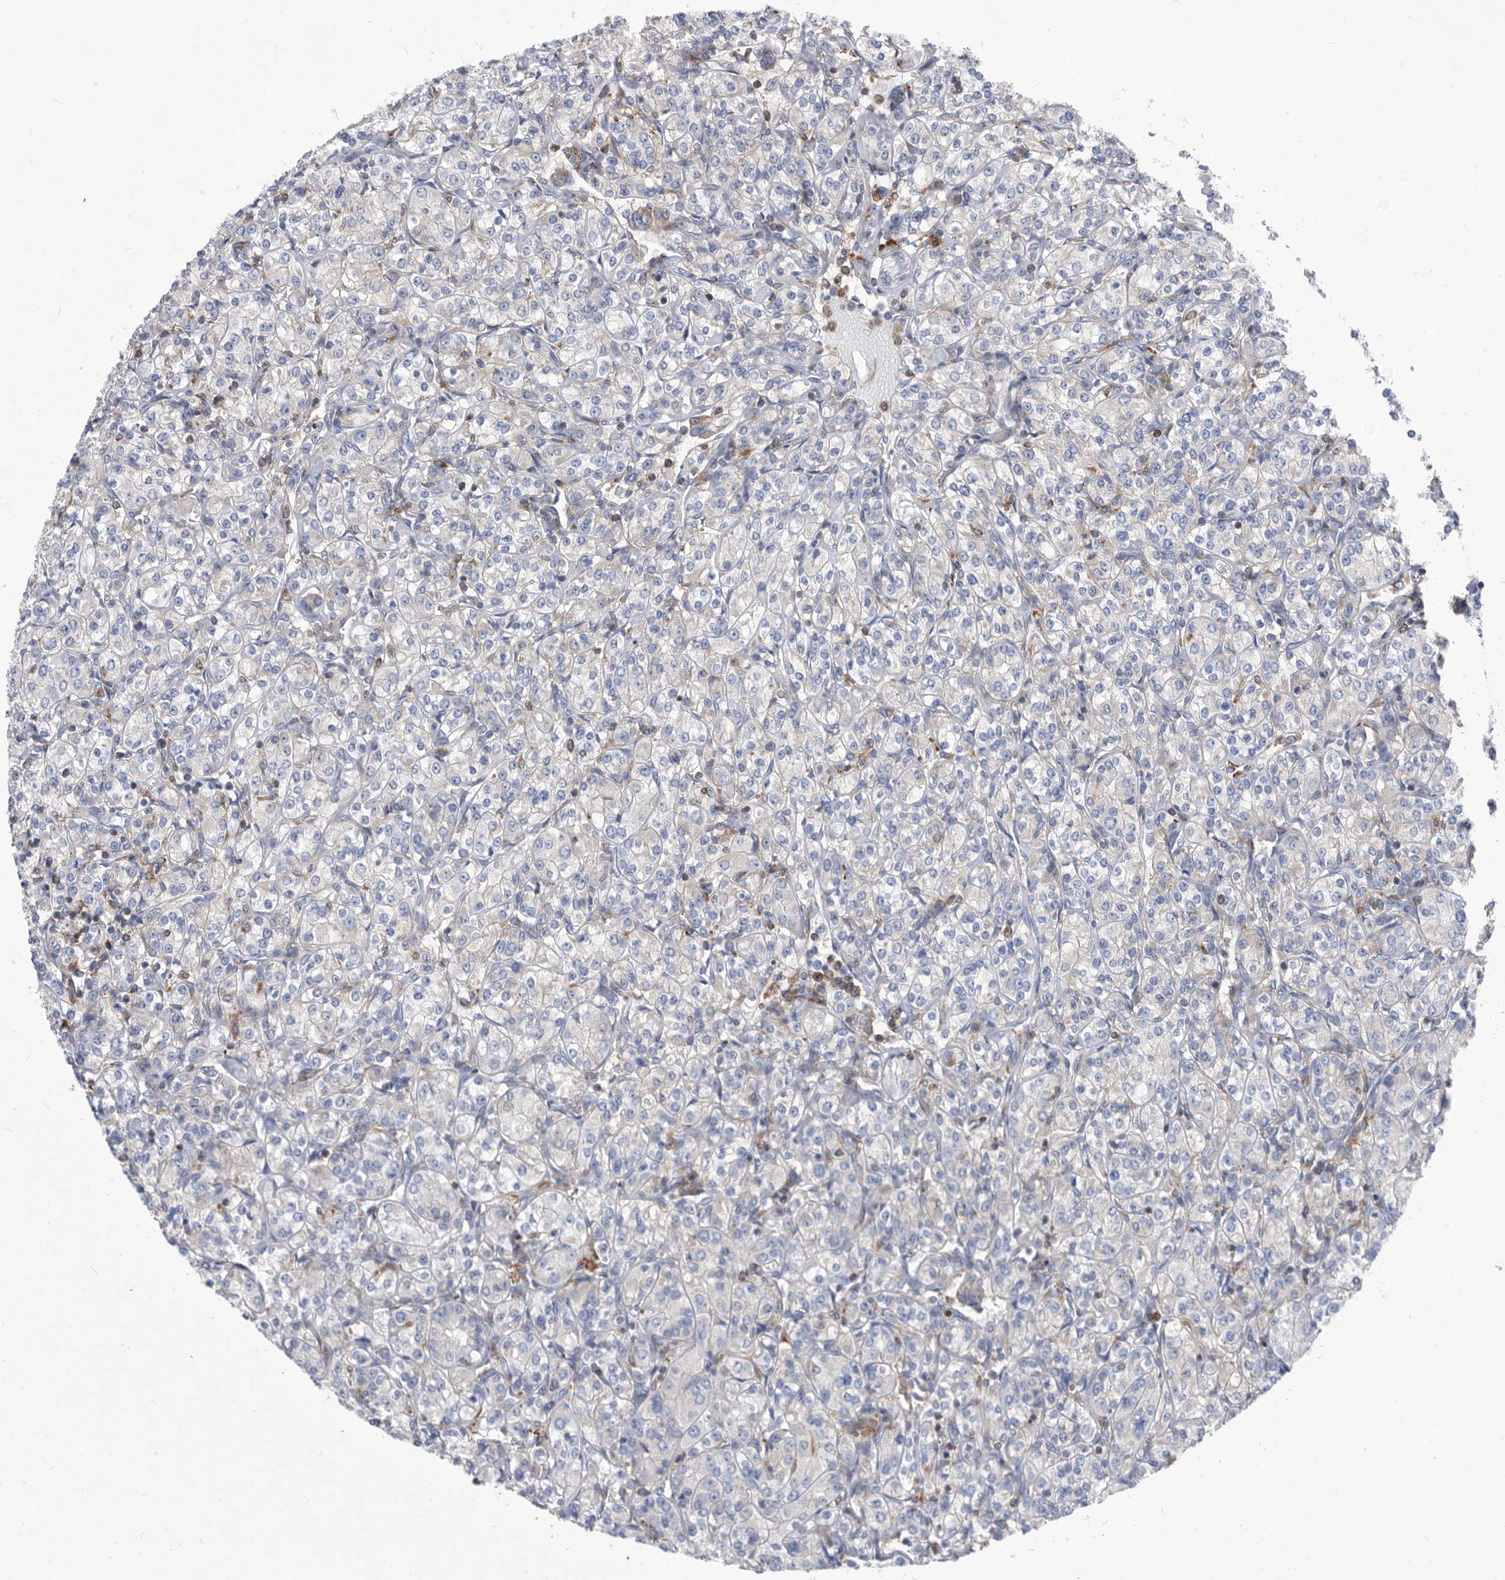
{"staining": {"intensity": "negative", "quantity": "none", "location": "none"}, "tissue": "renal cancer", "cell_type": "Tumor cells", "image_type": "cancer", "snomed": [{"axis": "morphology", "description": "Adenocarcinoma, NOS"}, {"axis": "topography", "description": "Kidney"}], "caption": "DAB immunohistochemical staining of human adenocarcinoma (renal) displays no significant expression in tumor cells.", "gene": "SMG7", "patient": {"sex": "male", "age": 77}}